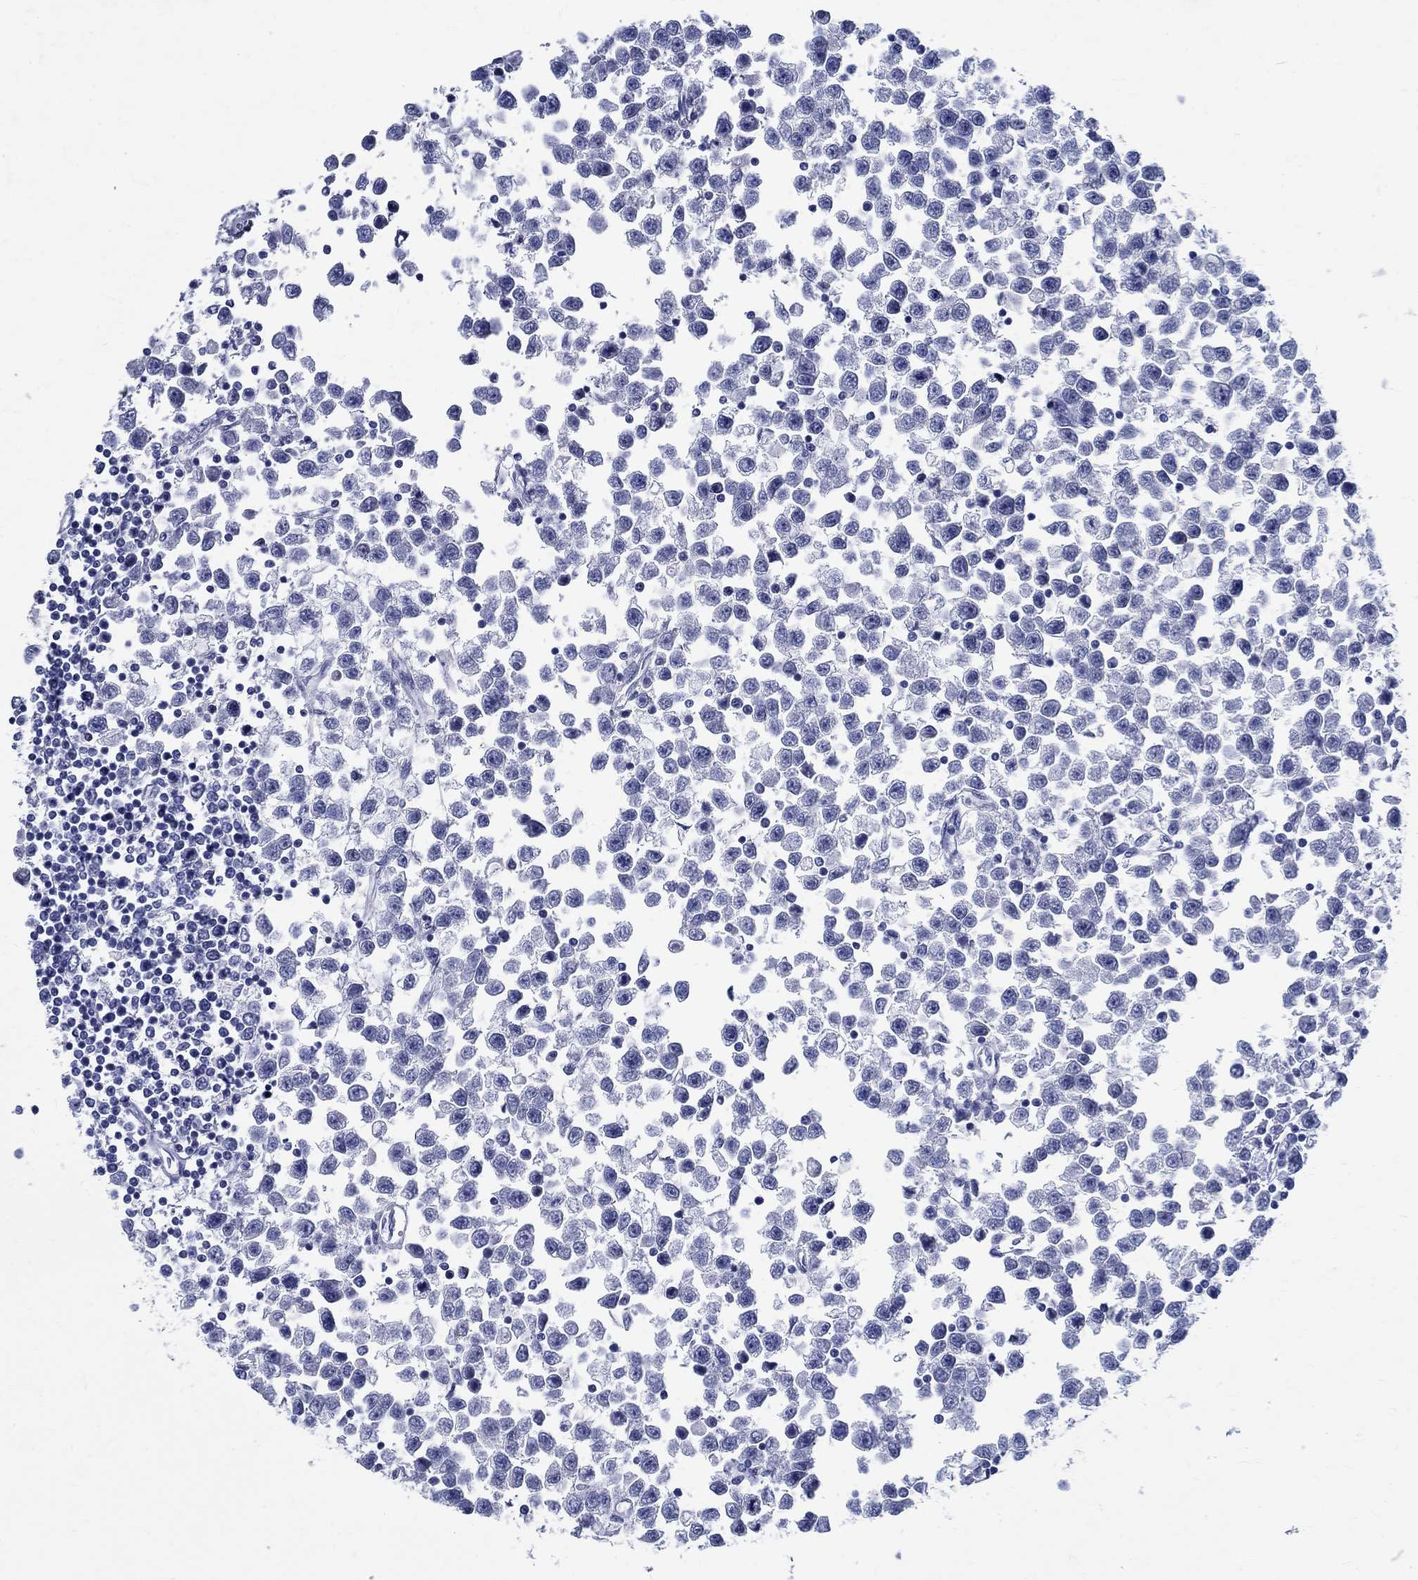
{"staining": {"intensity": "negative", "quantity": "none", "location": "none"}, "tissue": "testis cancer", "cell_type": "Tumor cells", "image_type": "cancer", "snomed": [{"axis": "morphology", "description": "Seminoma, NOS"}, {"axis": "topography", "description": "Testis"}], "caption": "Tumor cells are negative for protein expression in human testis cancer.", "gene": "BSPRY", "patient": {"sex": "male", "age": 34}}